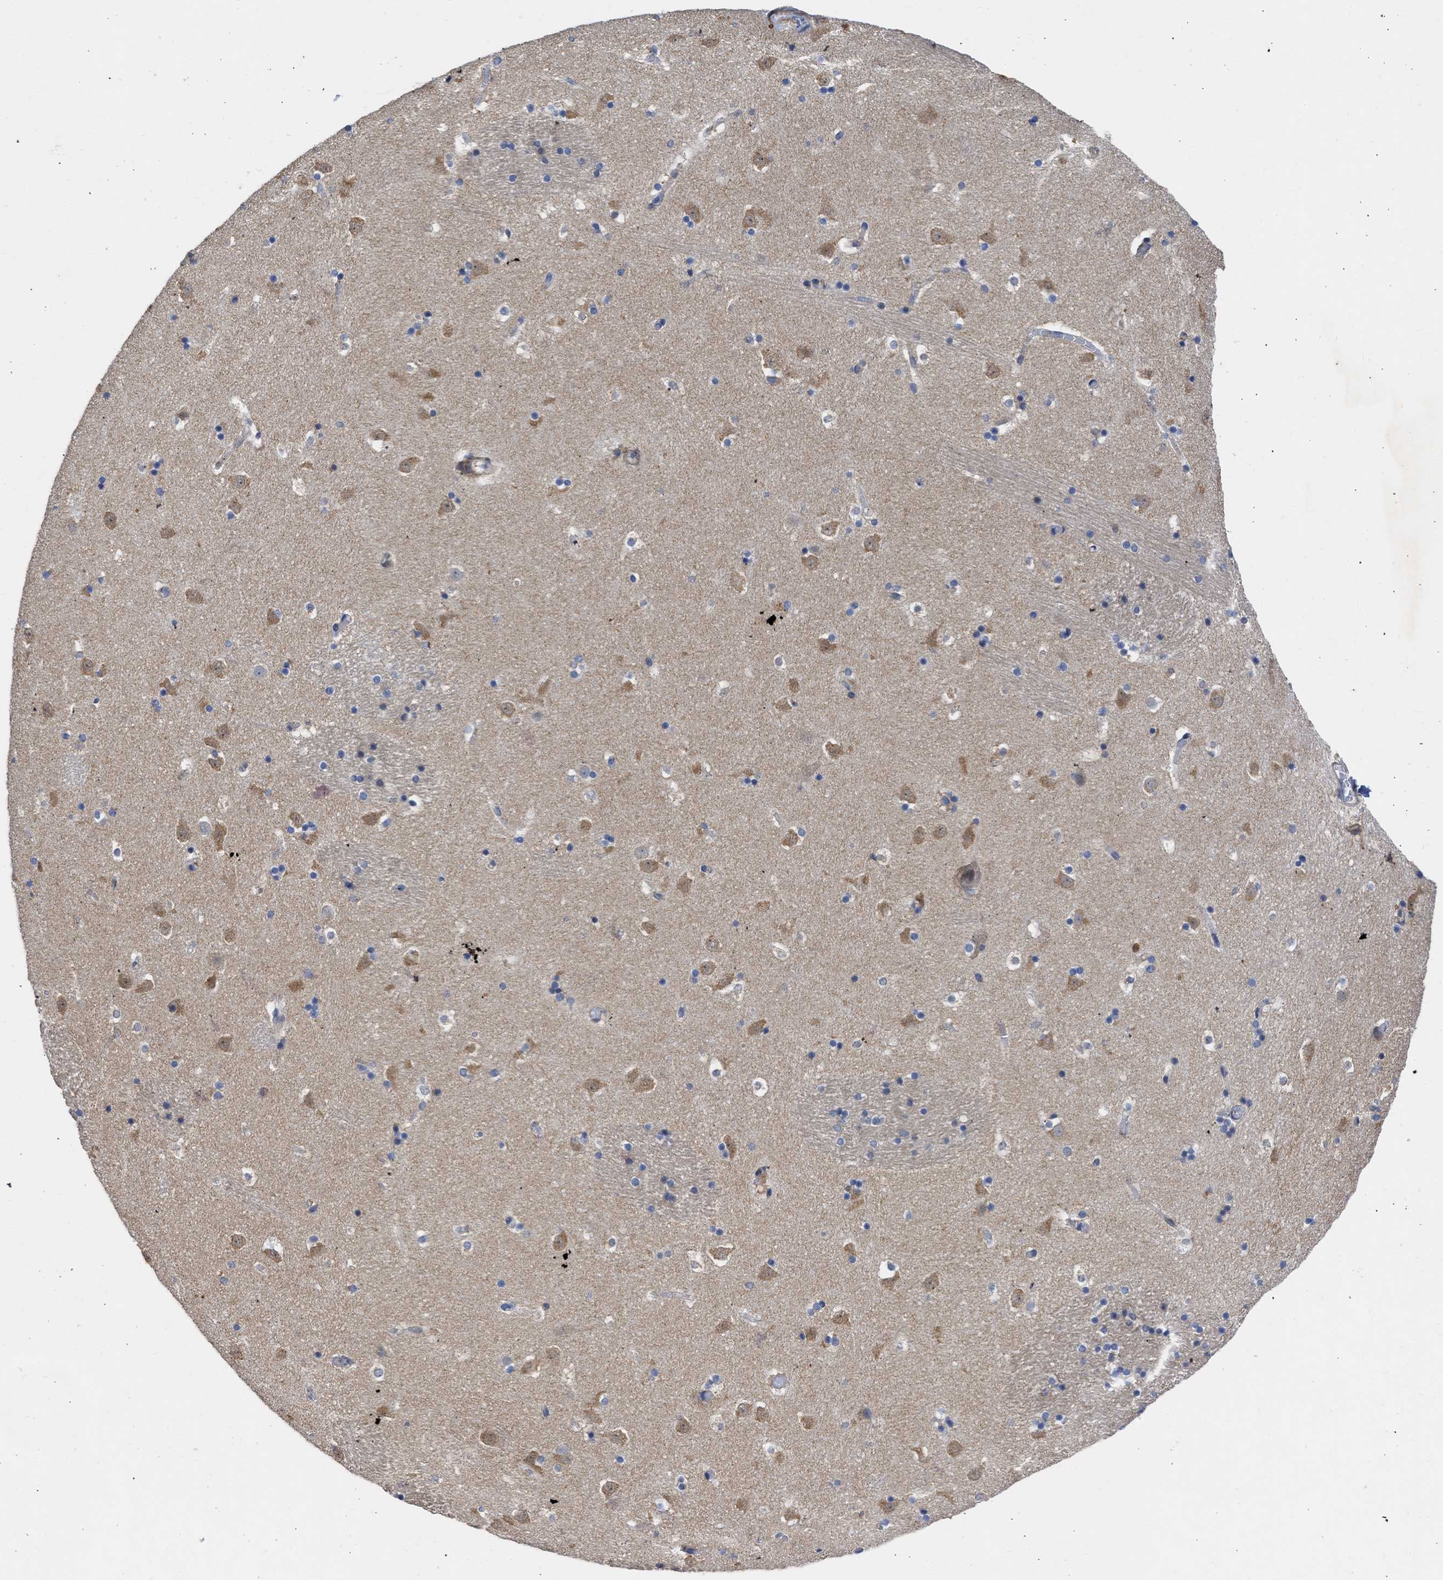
{"staining": {"intensity": "weak", "quantity": "<25%", "location": "cytoplasmic/membranous"}, "tissue": "caudate", "cell_type": "Glial cells", "image_type": "normal", "snomed": [{"axis": "morphology", "description": "Normal tissue, NOS"}, {"axis": "topography", "description": "Lateral ventricle wall"}], "caption": "Immunohistochemistry of unremarkable caudate reveals no staining in glial cells. (DAB (3,3'-diaminobenzidine) immunohistochemistry (IHC) with hematoxylin counter stain).", "gene": "ARHGEF4", "patient": {"sex": "male", "age": 45}}